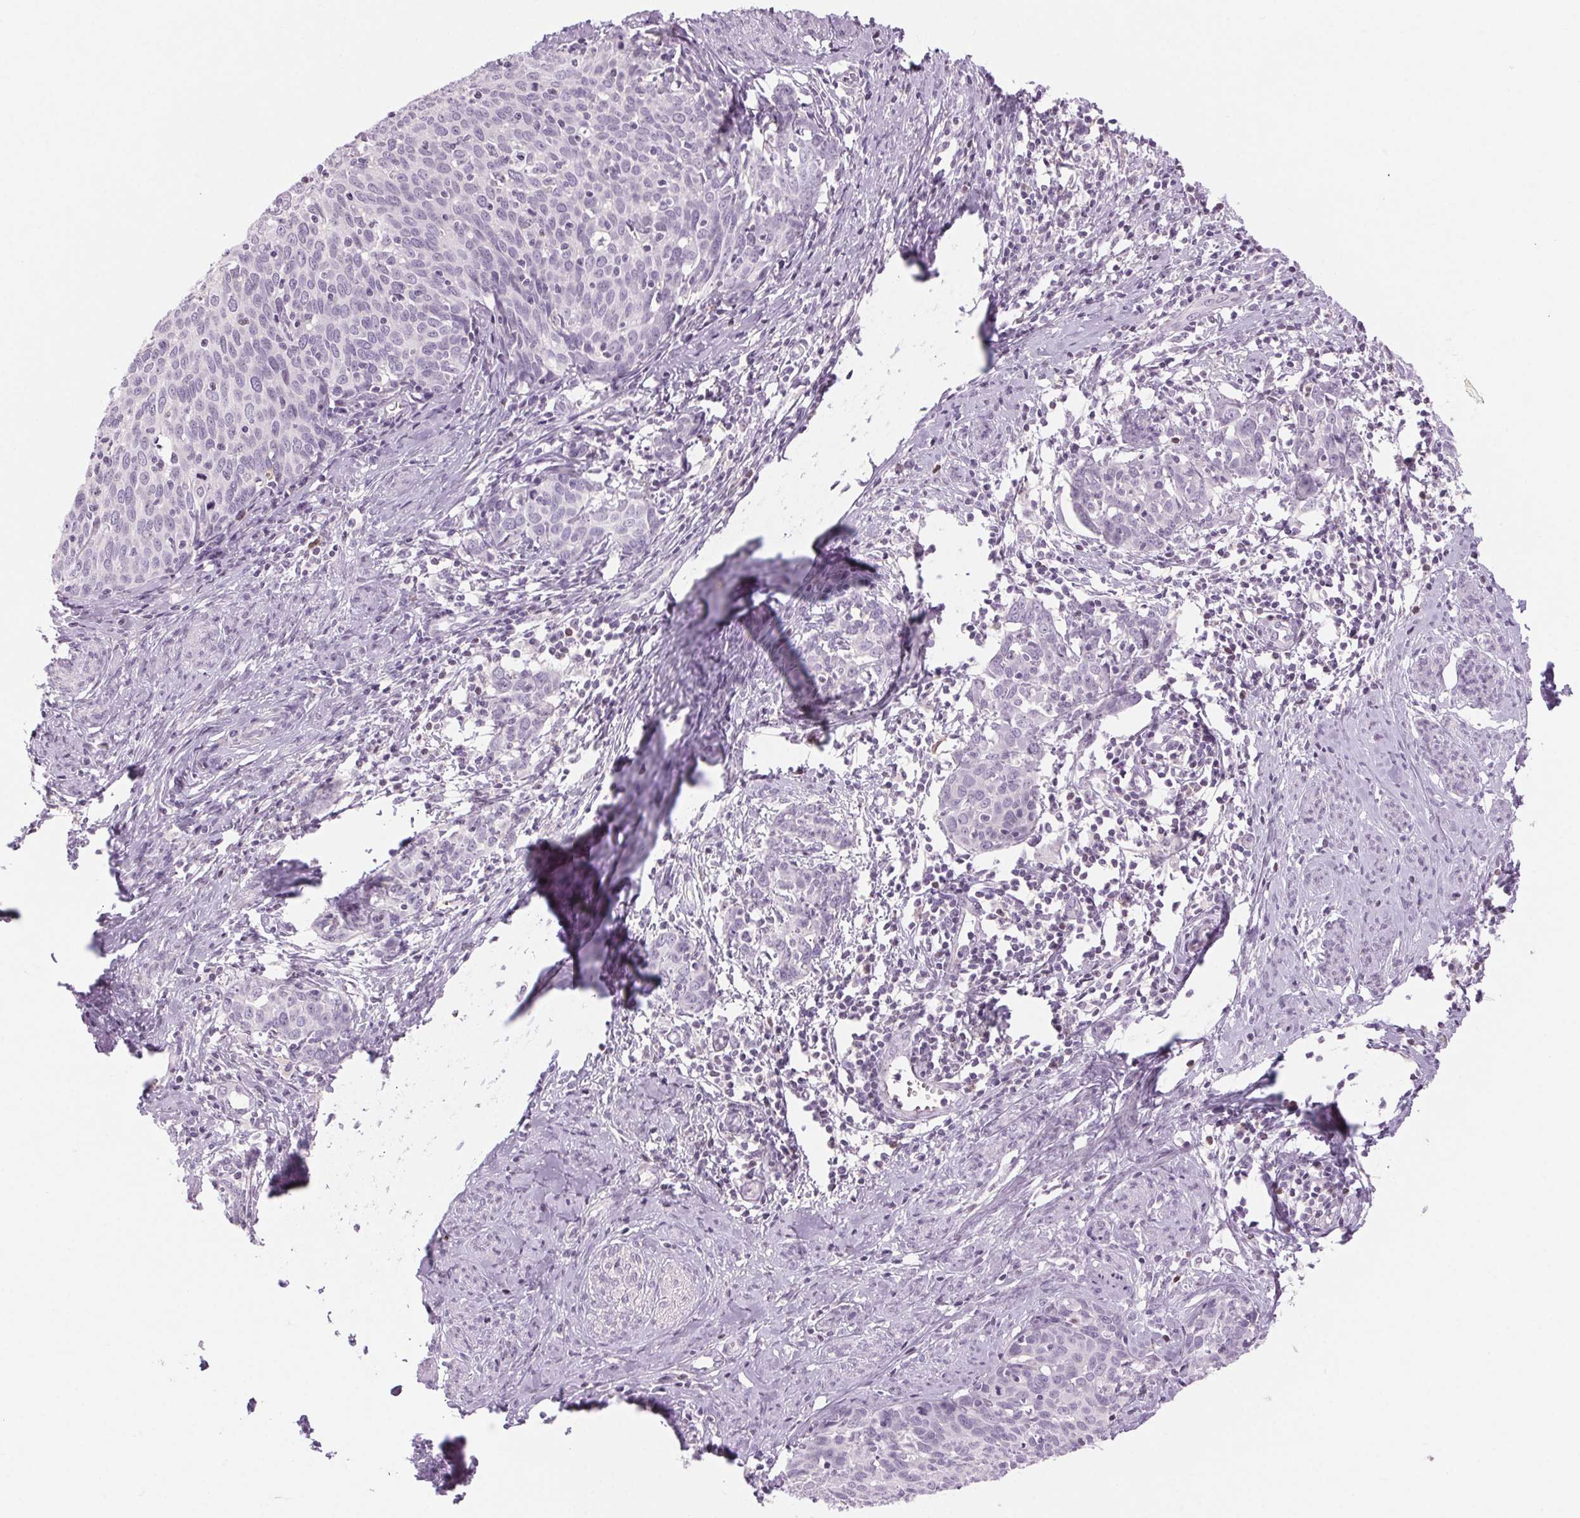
{"staining": {"intensity": "negative", "quantity": "none", "location": "none"}, "tissue": "cervical cancer", "cell_type": "Tumor cells", "image_type": "cancer", "snomed": [{"axis": "morphology", "description": "Squamous cell carcinoma, NOS"}, {"axis": "topography", "description": "Cervix"}], "caption": "The image displays no significant positivity in tumor cells of cervical cancer.", "gene": "SLC6A19", "patient": {"sex": "female", "age": 62}}